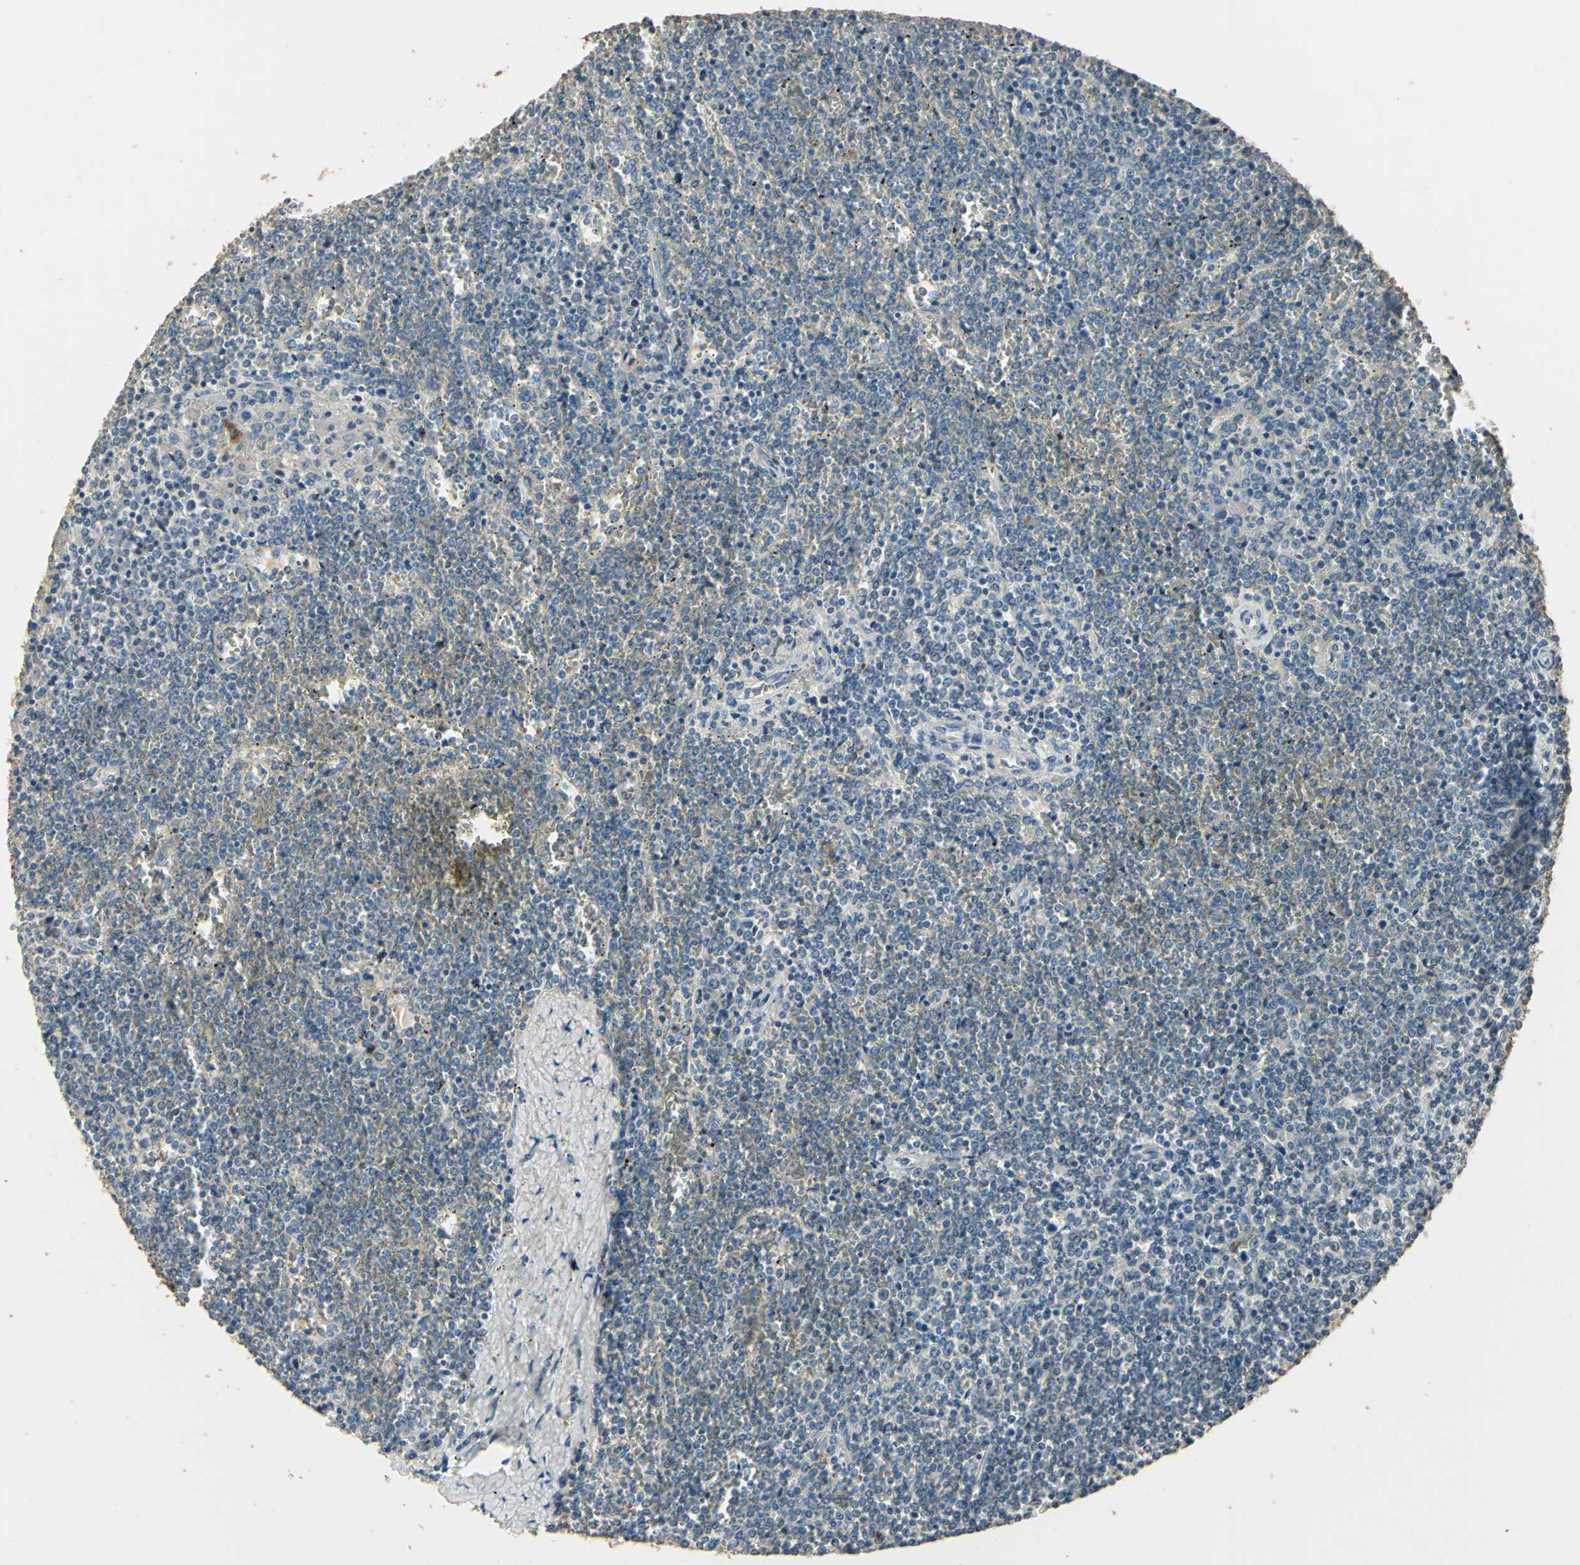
{"staining": {"intensity": "negative", "quantity": "none", "location": "none"}, "tissue": "lymphoma", "cell_type": "Tumor cells", "image_type": "cancer", "snomed": [{"axis": "morphology", "description": "Malignant lymphoma, non-Hodgkin's type, Low grade"}, {"axis": "topography", "description": "Spleen"}], "caption": "A photomicrograph of malignant lymphoma, non-Hodgkin's type (low-grade) stained for a protein reveals no brown staining in tumor cells.", "gene": "ARHGEF17", "patient": {"sex": "female", "age": 19}}